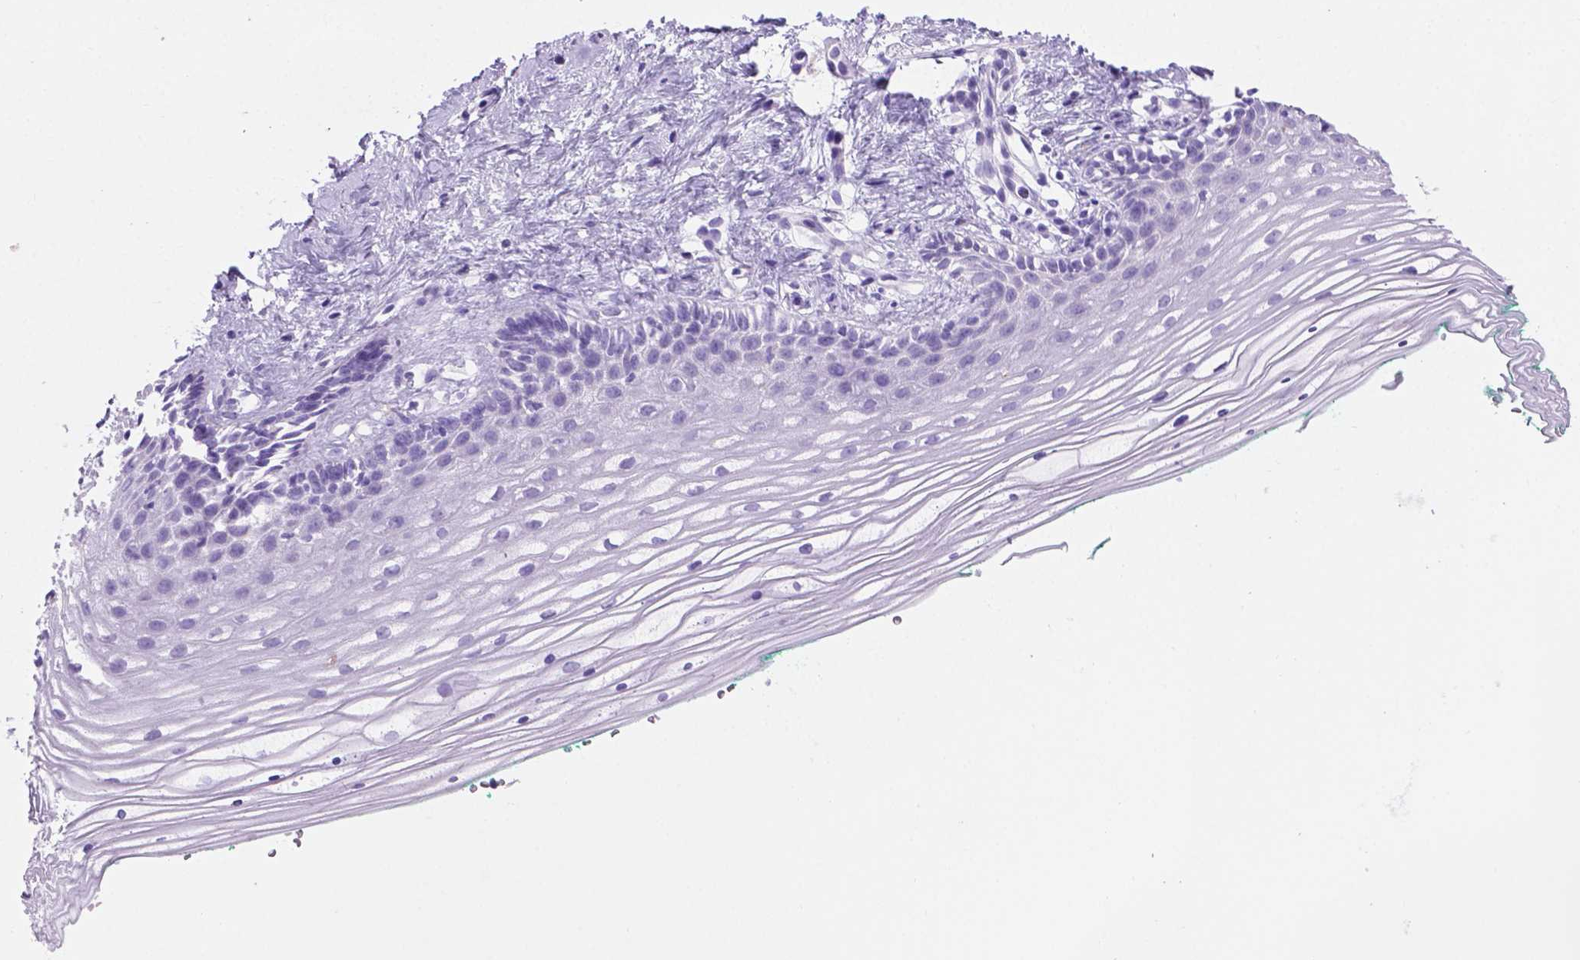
{"staining": {"intensity": "negative", "quantity": "none", "location": "none"}, "tissue": "vagina", "cell_type": "Squamous epithelial cells", "image_type": "normal", "snomed": [{"axis": "morphology", "description": "Normal tissue, NOS"}, {"axis": "topography", "description": "Vagina"}], "caption": "This is an IHC histopathology image of normal vagina. There is no staining in squamous epithelial cells.", "gene": "GRIN2B", "patient": {"sex": "female", "age": 42}}